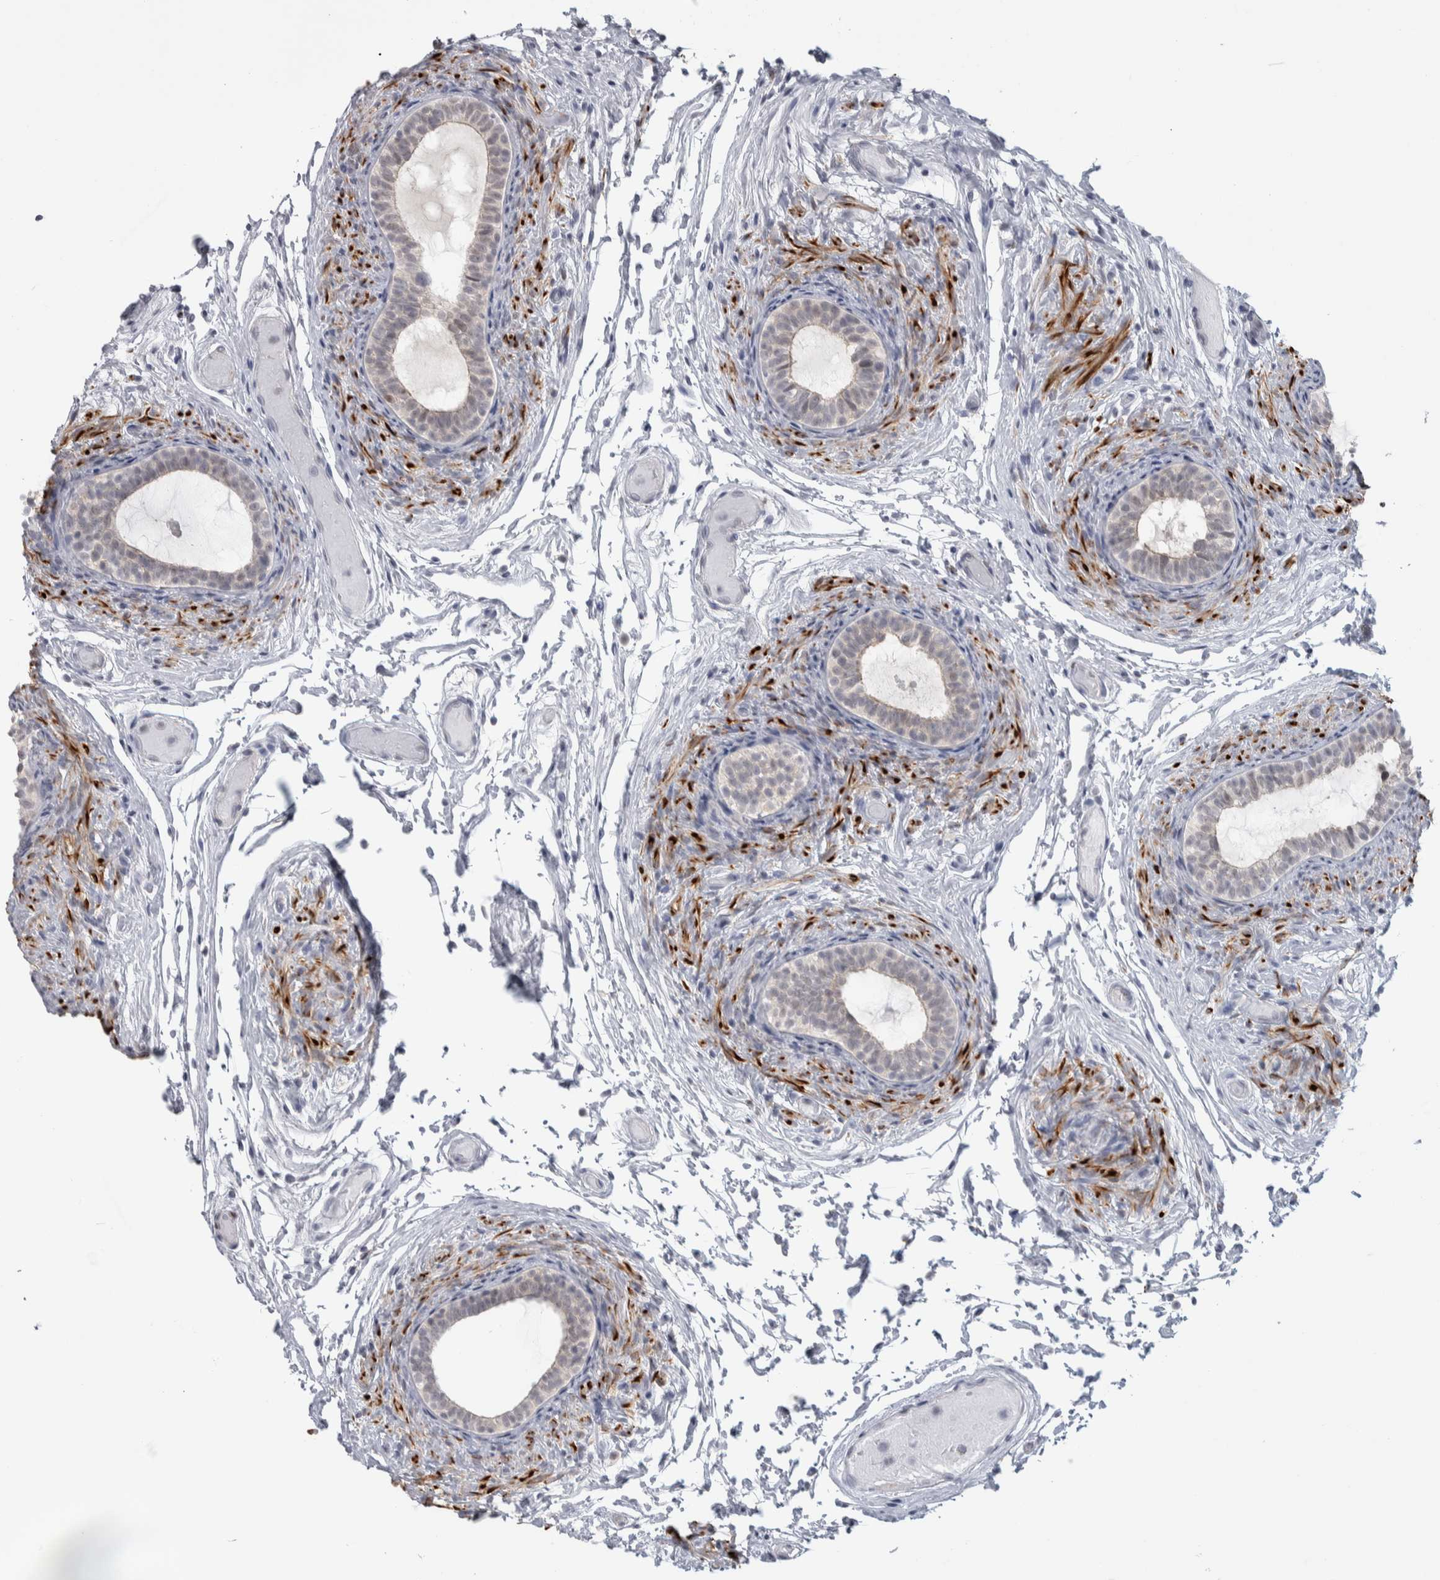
{"staining": {"intensity": "strong", "quantity": "25%-75%", "location": "nuclear"}, "tissue": "epididymis", "cell_type": "Glandular cells", "image_type": "normal", "snomed": [{"axis": "morphology", "description": "Normal tissue, NOS"}, {"axis": "topography", "description": "Epididymis"}], "caption": "Immunohistochemical staining of benign epididymis displays strong nuclear protein expression in approximately 25%-75% of glandular cells.", "gene": "HEXIM2", "patient": {"sex": "male", "age": 5}}